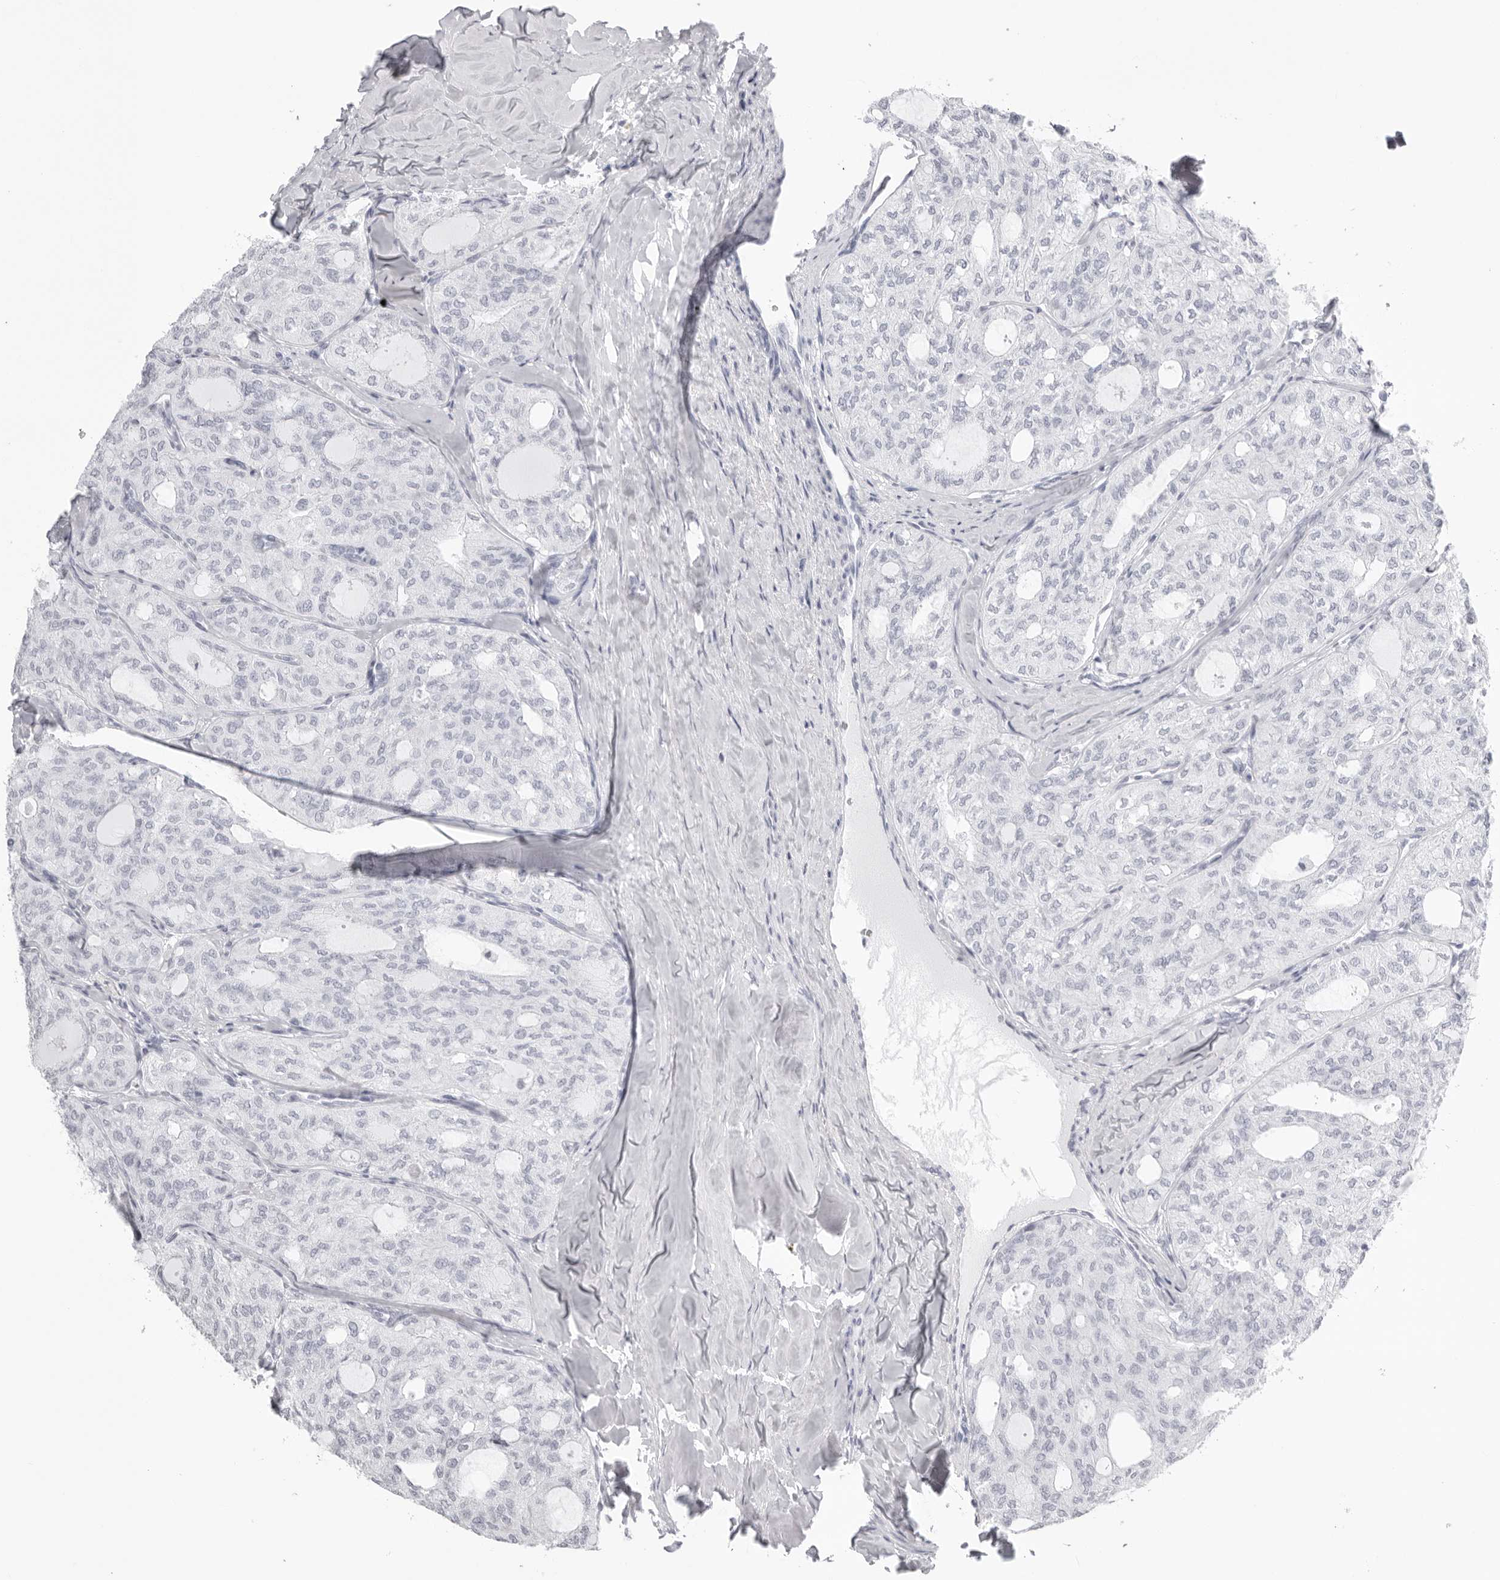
{"staining": {"intensity": "negative", "quantity": "none", "location": "none"}, "tissue": "thyroid cancer", "cell_type": "Tumor cells", "image_type": "cancer", "snomed": [{"axis": "morphology", "description": "Follicular adenoma carcinoma, NOS"}, {"axis": "topography", "description": "Thyroid gland"}], "caption": "There is no significant expression in tumor cells of follicular adenoma carcinoma (thyroid).", "gene": "KLK9", "patient": {"sex": "male", "age": 75}}